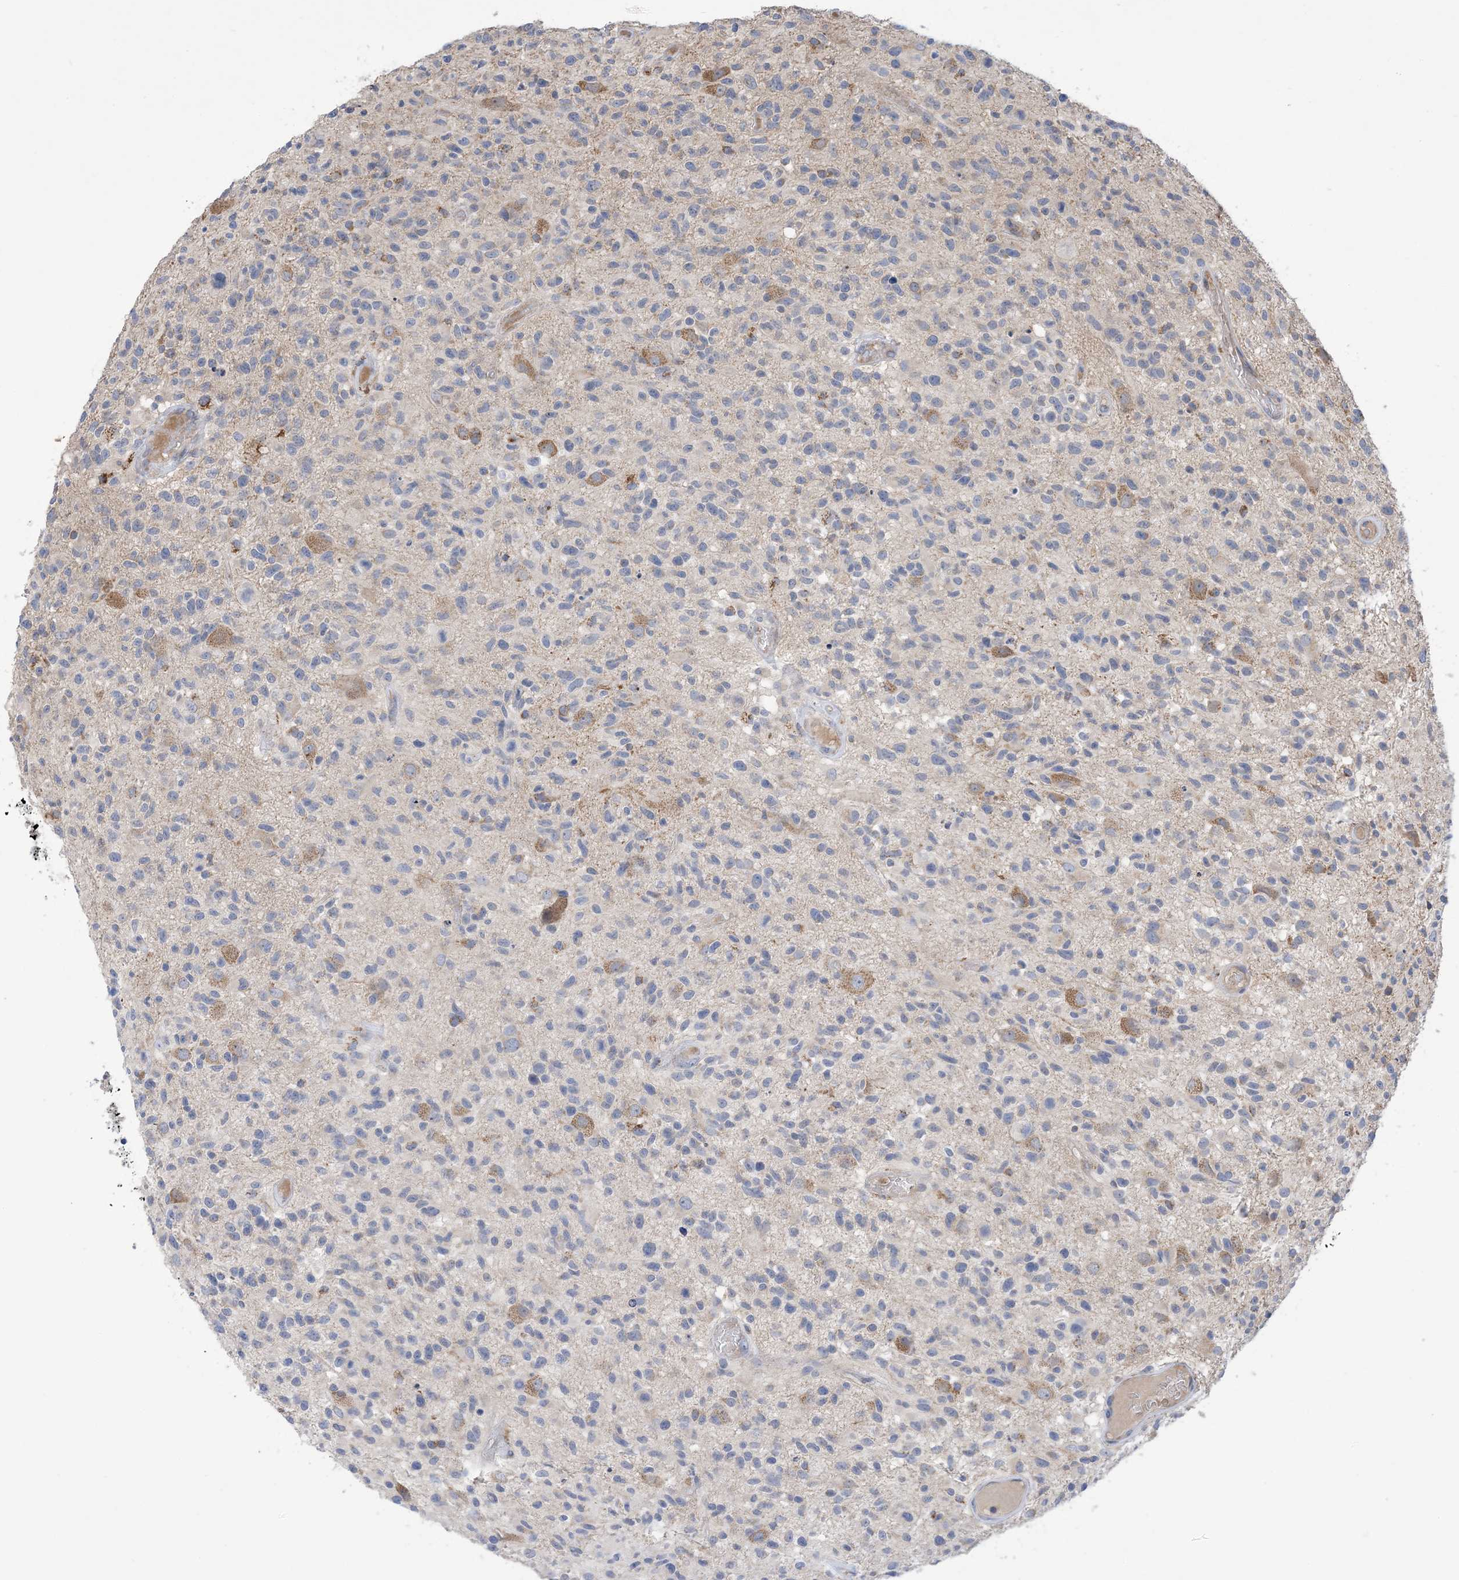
{"staining": {"intensity": "moderate", "quantity": "<25%", "location": "cytoplasmic/membranous"}, "tissue": "glioma", "cell_type": "Tumor cells", "image_type": "cancer", "snomed": [{"axis": "morphology", "description": "Glioma, malignant, High grade"}, {"axis": "morphology", "description": "Glioblastoma, NOS"}, {"axis": "topography", "description": "Brain"}], "caption": "High-power microscopy captured an immunohistochemistry micrograph of glioma, revealing moderate cytoplasmic/membranous positivity in approximately <25% of tumor cells.", "gene": "CLEC16A", "patient": {"sex": "male", "age": 60}}